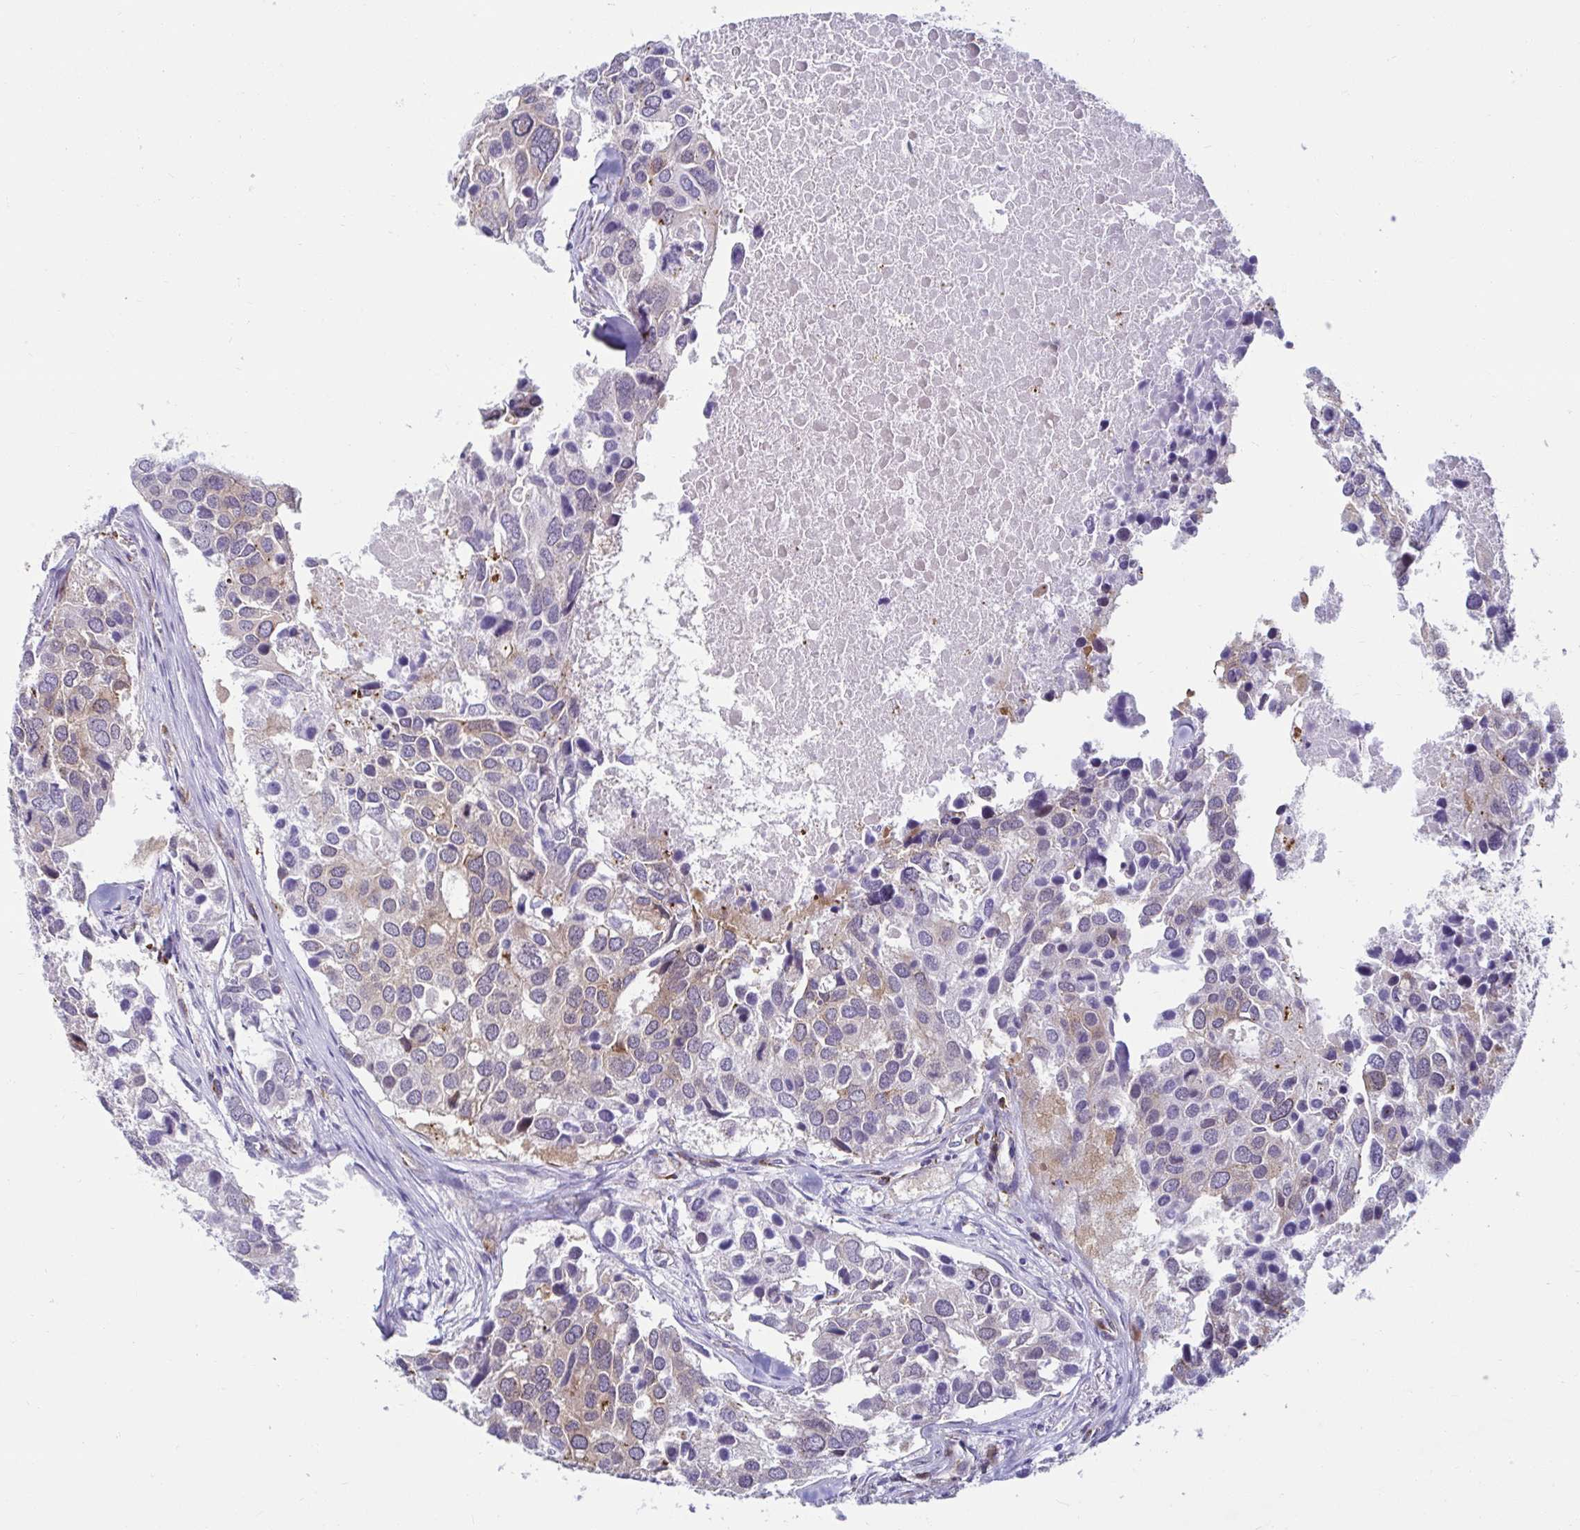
{"staining": {"intensity": "weak", "quantity": "<25%", "location": "cytoplasmic/membranous"}, "tissue": "breast cancer", "cell_type": "Tumor cells", "image_type": "cancer", "snomed": [{"axis": "morphology", "description": "Duct carcinoma"}, {"axis": "topography", "description": "Breast"}], "caption": "The photomicrograph reveals no significant expression in tumor cells of invasive ductal carcinoma (breast).", "gene": "ANKRD62", "patient": {"sex": "female", "age": 83}}